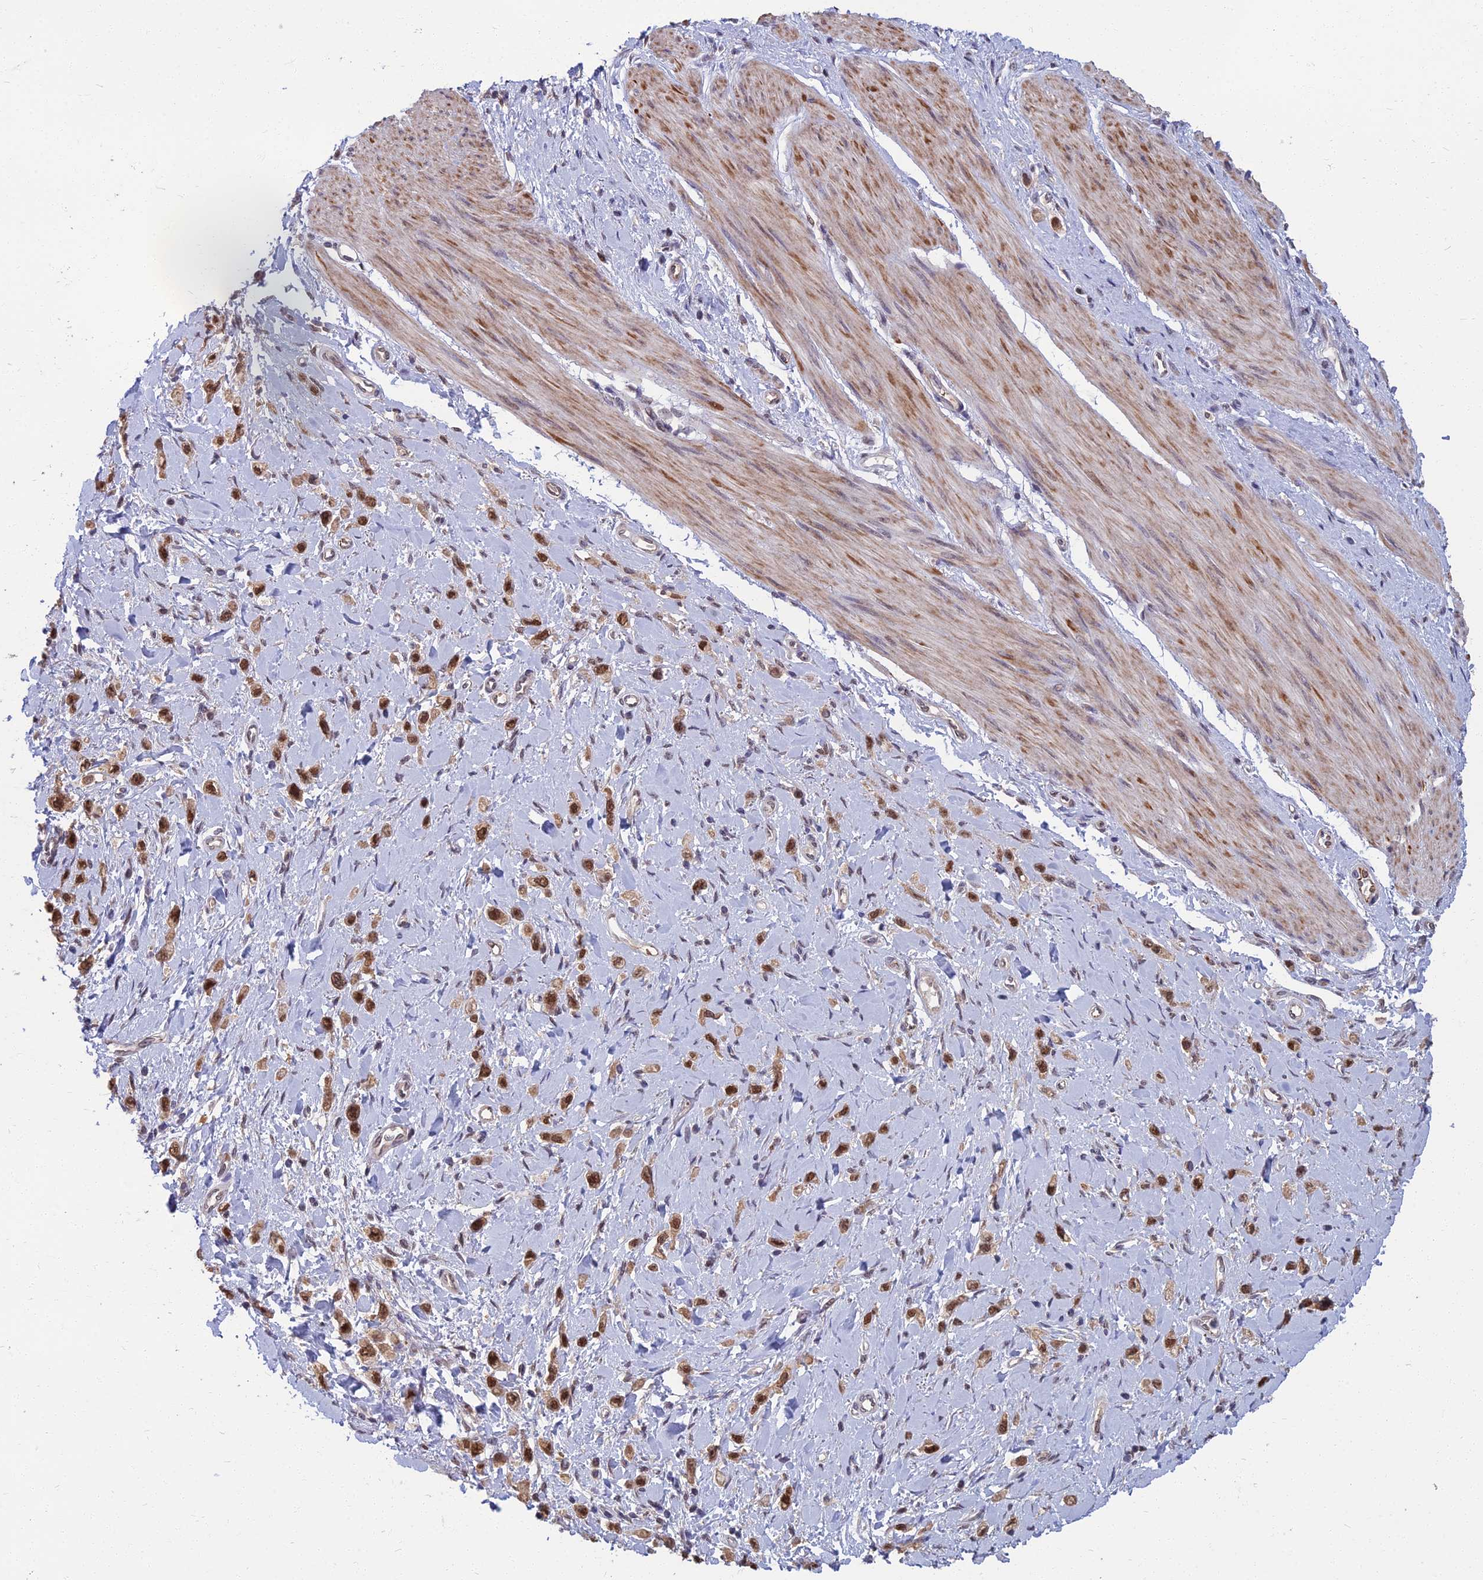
{"staining": {"intensity": "moderate", "quantity": ">75%", "location": "nuclear"}, "tissue": "stomach cancer", "cell_type": "Tumor cells", "image_type": "cancer", "snomed": [{"axis": "morphology", "description": "Adenocarcinoma, NOS"}, {"axis": "topography", "description": "Stomach"}], "caption": "Adenocarcinoma (stomach) stained with a brown dye exhibits moderate nuclear positive staining in approximately >75% of tumor cells.", "gene": "NR4A3", "patient": {"sex": "female", "age": 65}}